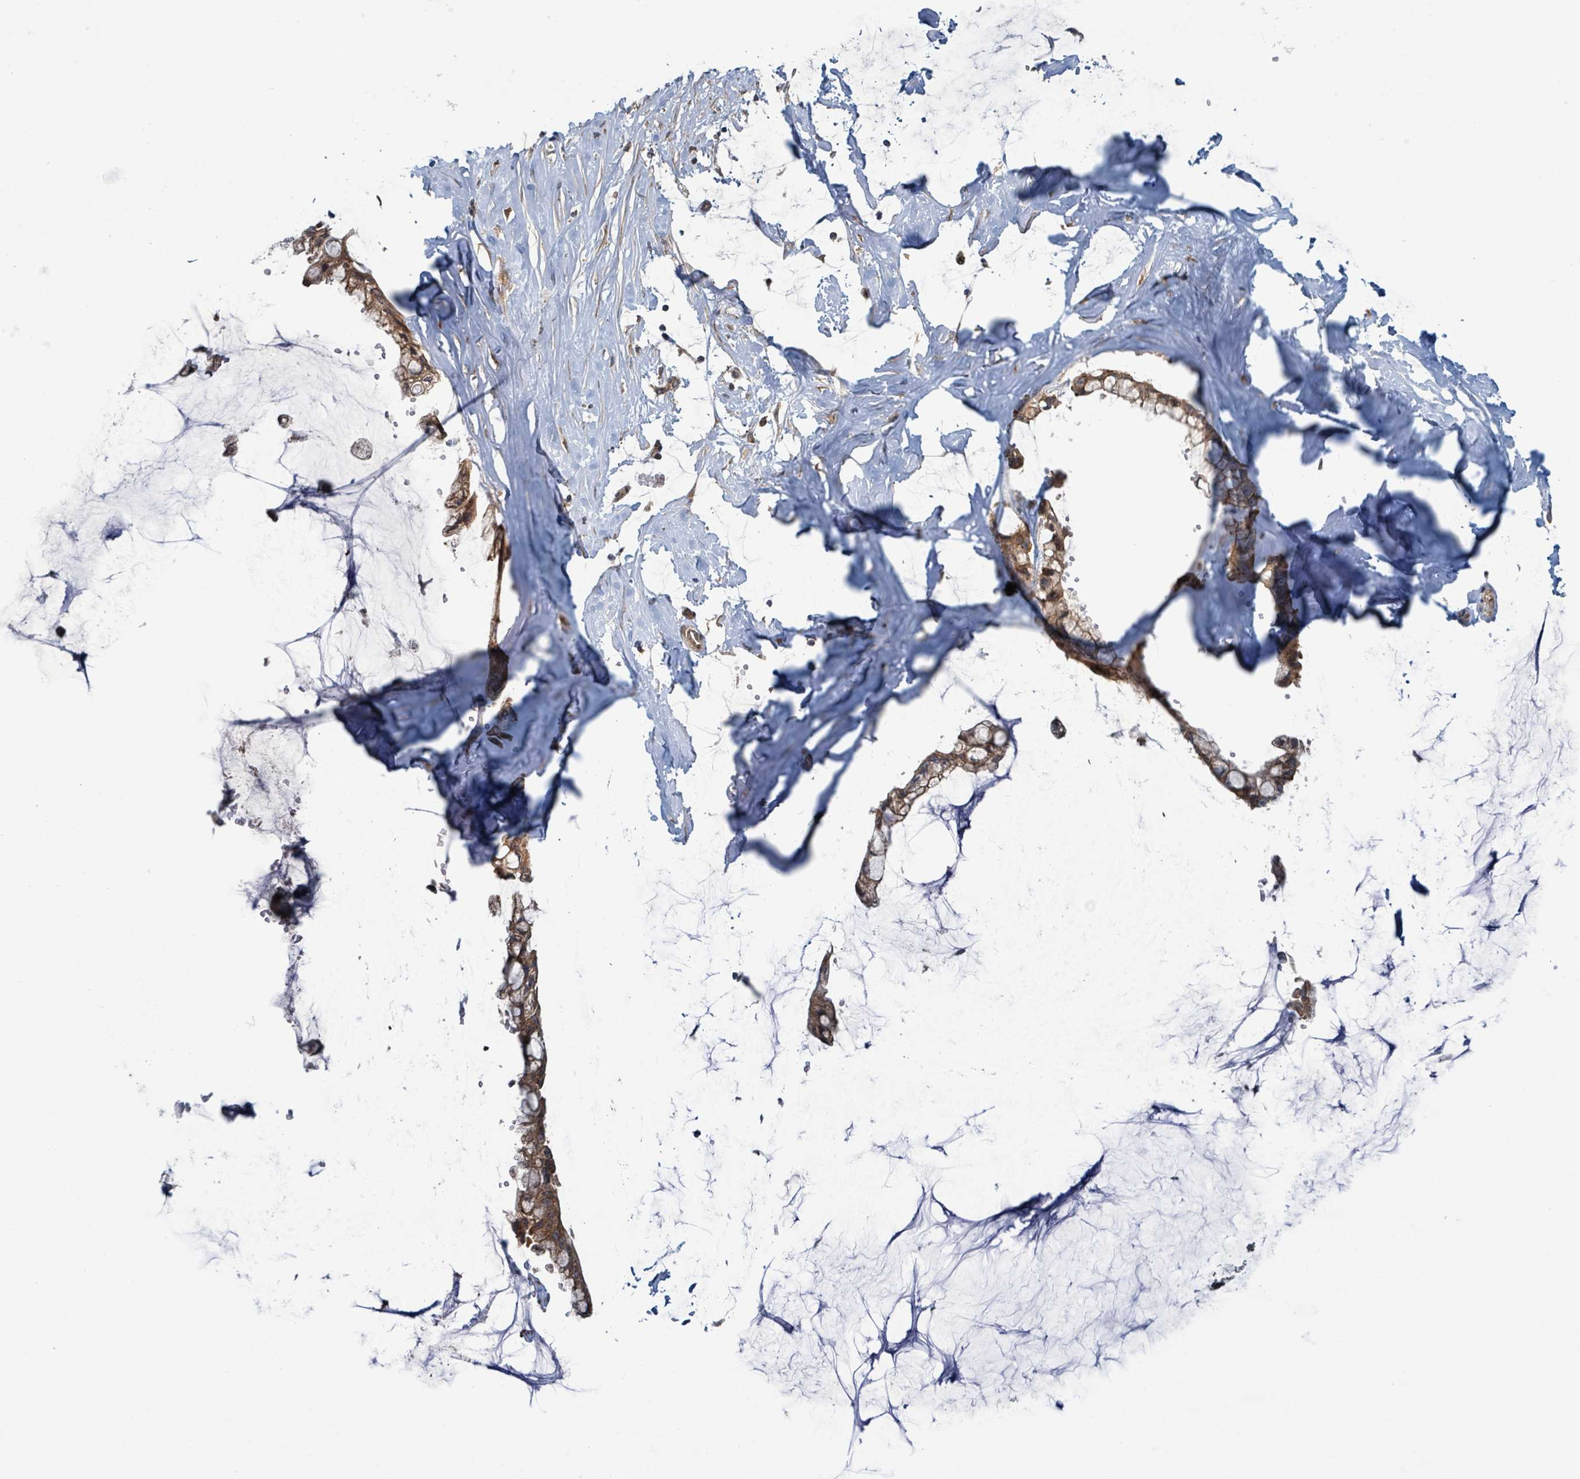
{"staining": {"intensity": "moderate", "quantity": ">75%", "location": "cytoplasmic/membranous"}, "tissue": "ovarian cancer", "cell_type": "Tumor cells", "image_type": "cancer", "snomed": [{"axis": "morphology", "description": "Cystadenocarcinoma, mucinous, NOS"}, {"axis": "topography", "description": "Ovary"}], "caption": "About >75% of tumor cells in human ovarian cancer (mucinous cystadenocarcinoma) display moderate cytoplasmic/membranous protein expression as visualized by brown immunohistochemical staining.", "gene": "OR51E1", "patient": {"sex": "female", "age": 39}}